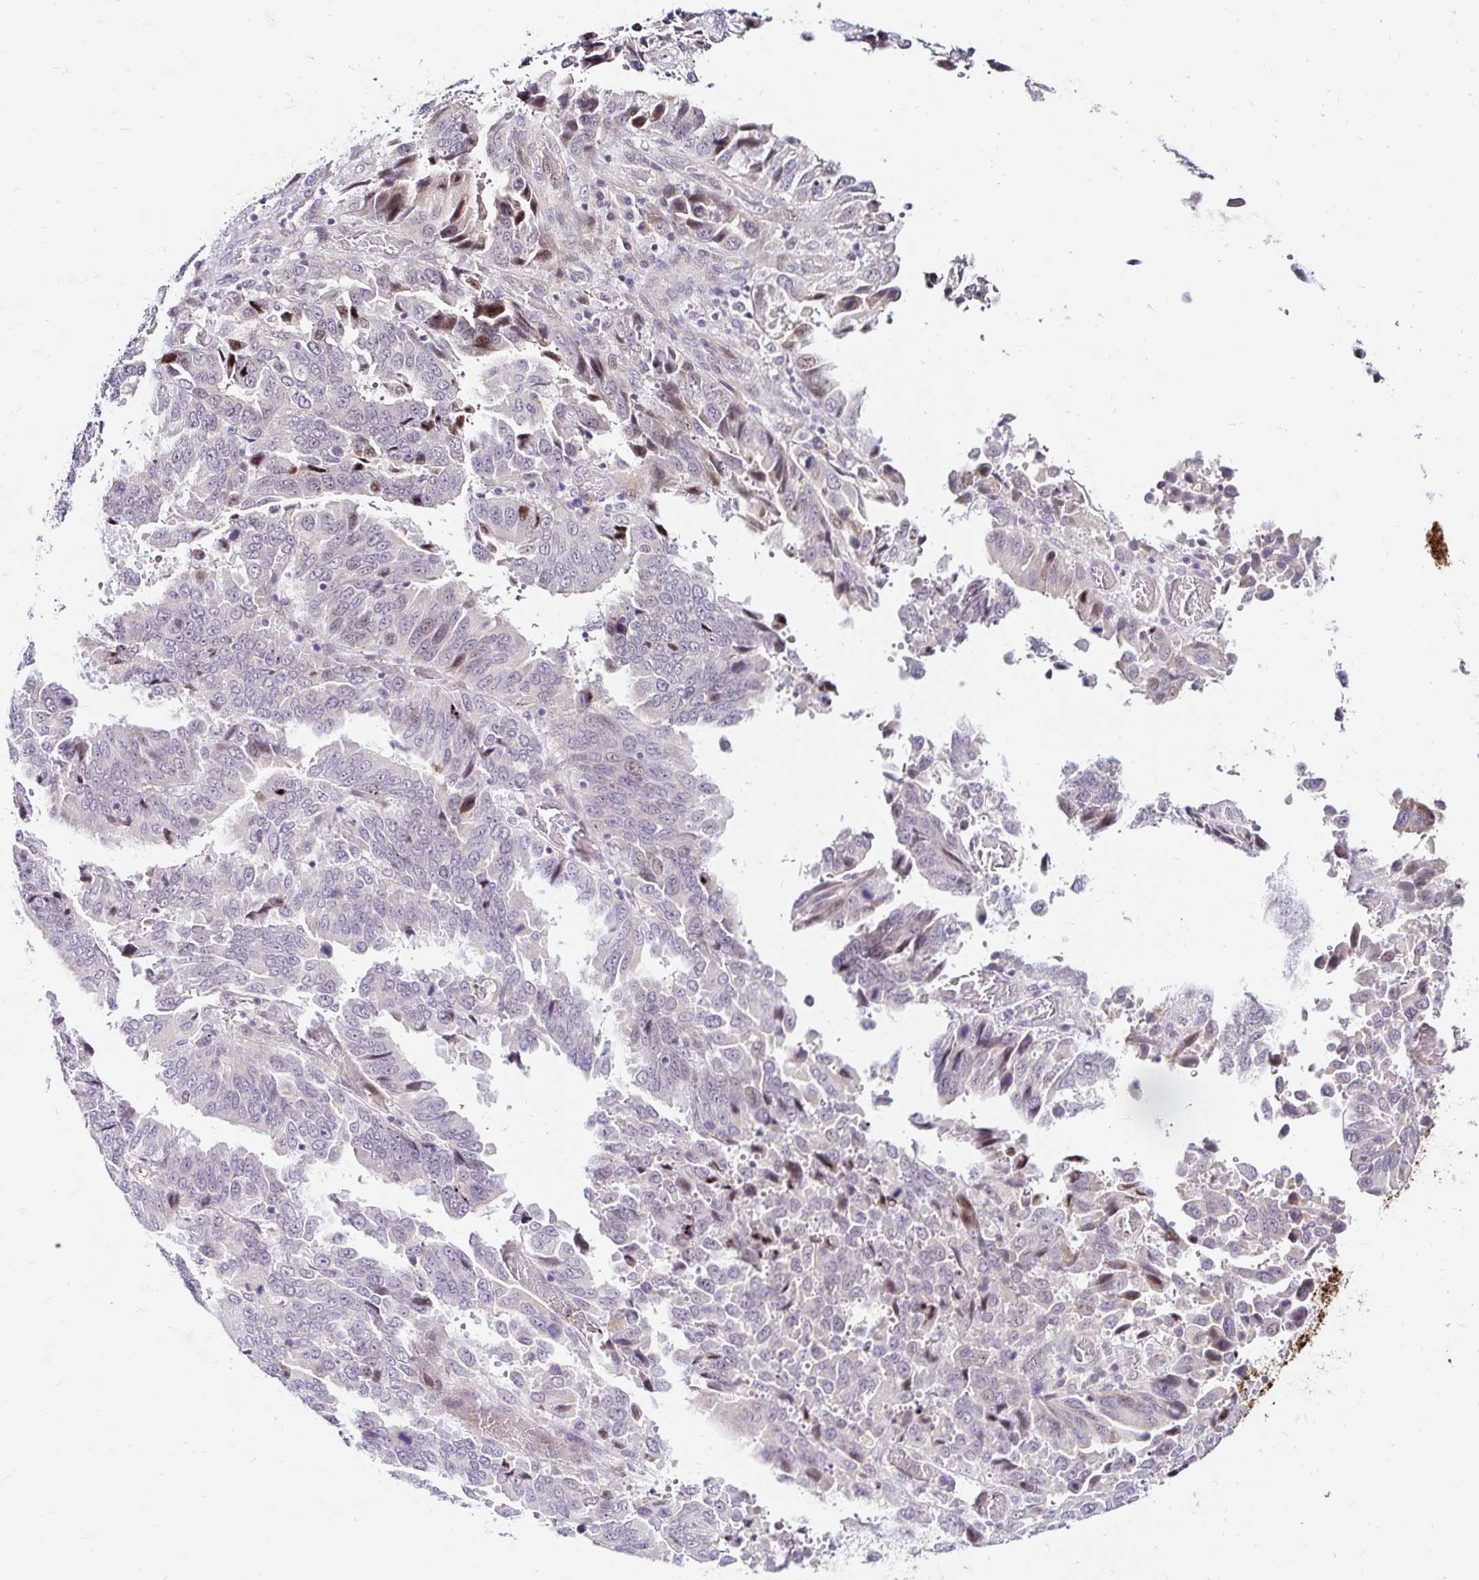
{"staining": {"intensity": "negative", "quantity": "none", "location": "none"}, "tissue": "stomach cancer", "cell_type": "Tumor cells", "image_type": "cancer", "snomed": [{"axis": "morphology", "description": "Adenocarcinoma, NOS"}, {"axis": "topography", "description": "Stomach, upper"}], "caption": "High power microscopy image of an immunohistochemistry photomicrograph of adenocarcinoma (stomach), revealing no significant expression in tumor cells.", "gene": "GUCY1A1", "patient": {"sex": "male", "age": 74}}